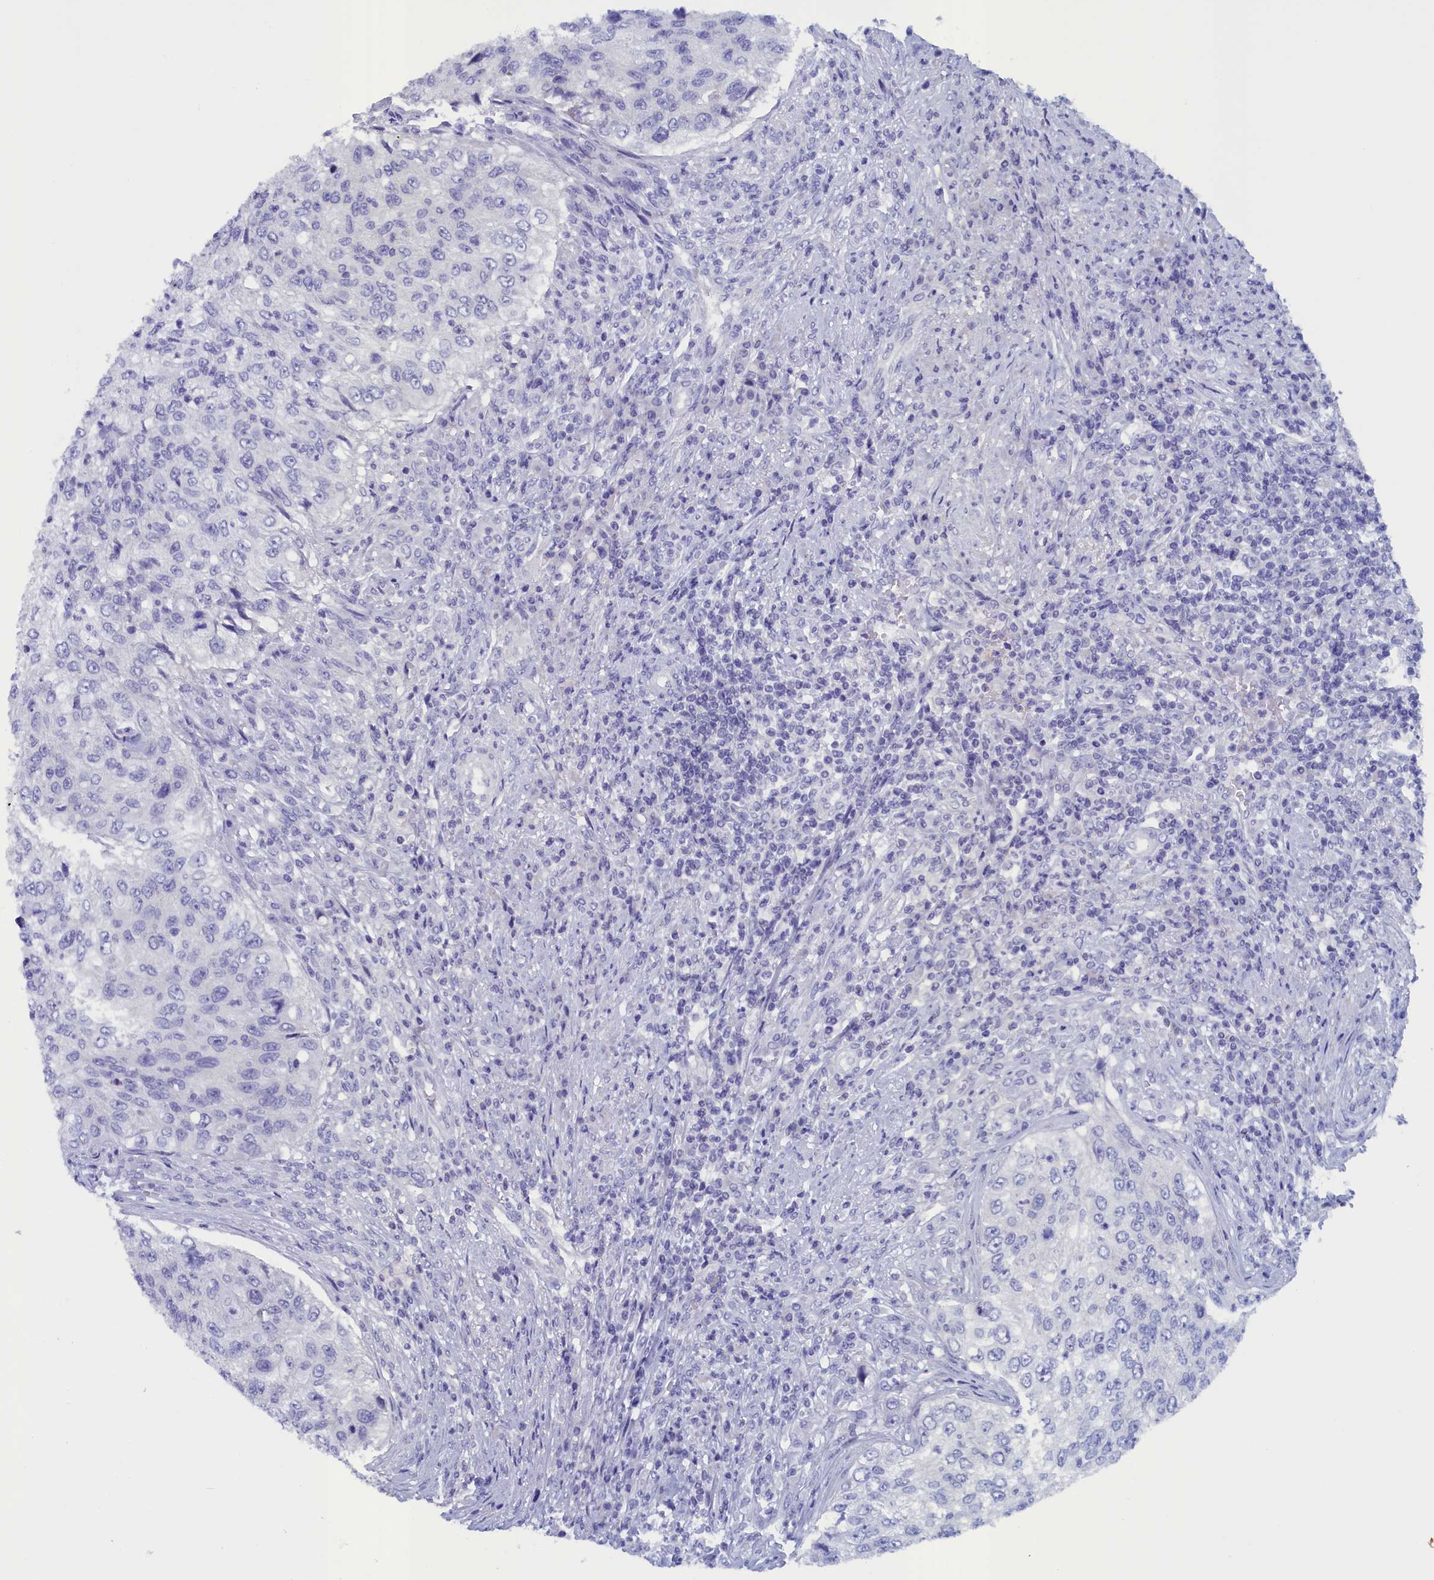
{"staining": {"intensity": "negative", "quantity": "none", "location": "none"}, "tissue": "urothelial cancer", "cell_type": "Tumor cells", "image_type": "cancer", "snomed": [{"axis": "morphology", "description": "Urothelial carcinoma, High grade"}, {"axis": "topography", "description": "Urinary bladder"}], "caption": "This is an immunohistochemistry image of human urothelial cancer. There is no positivity in tumor cells.", "gene": "ANKRD2", "patient": {"sex": "female", "age": 60}}